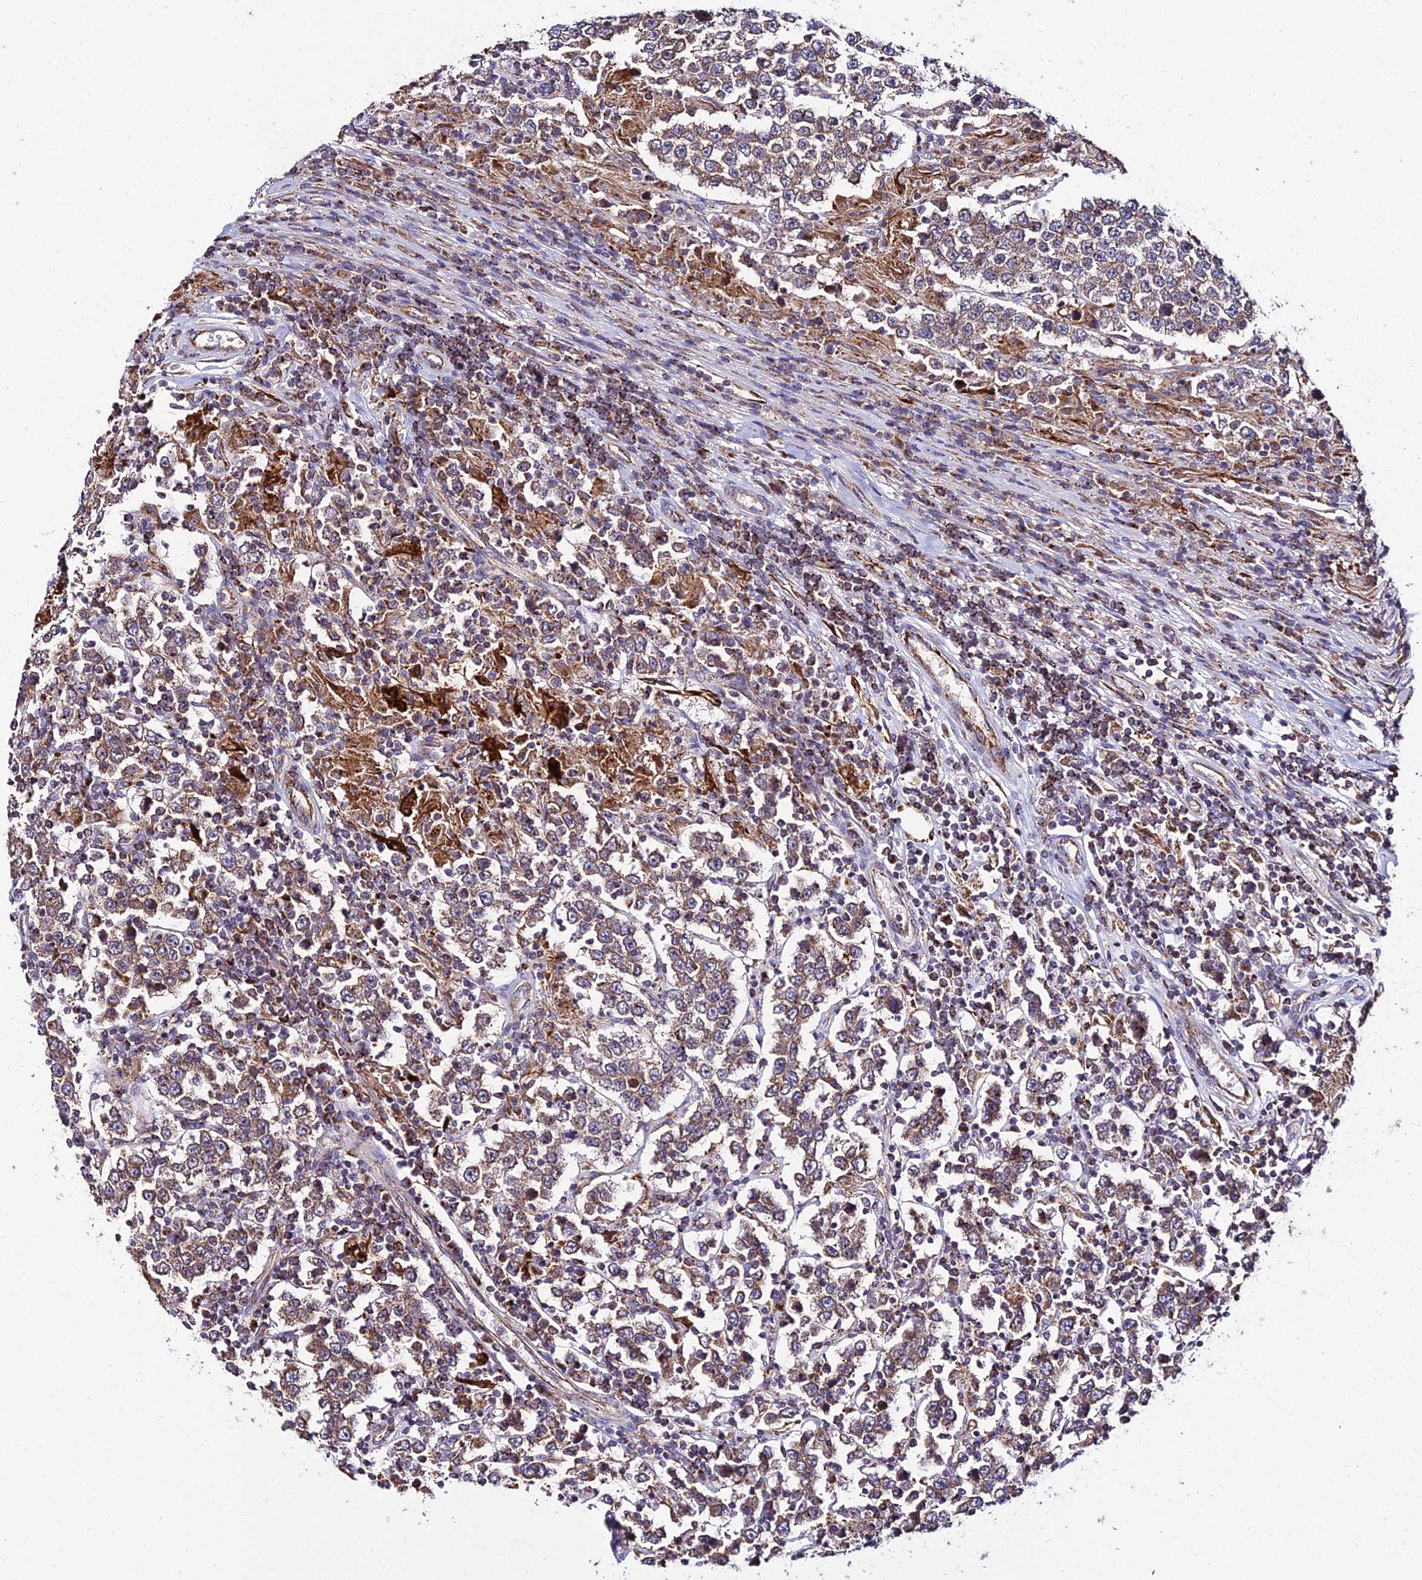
{"staining": {"intensity": "moderate", "quantity": "<25%", "location": "cytoplasmic/membranous"}, "tissue": "testis cancer", "cell_type": "Tumor cells", "image_type": "cancer", "snomed": [{"axis": "morphology", "description": "Normal tissue, NOS"}, {"axis": "morphology", "description": "Urothelial carcinoma, High grade"}, {"axis": "morphology", "description": "Seminoma, NOS"}, {"axis": "morphology", "description": "Carcinoma, Embryonal, NOS"}, {"axis": "topography", "description": "Urinary bladder"}, {"axis": "topography", "description": "Testis"}], "caption": "Testis cancer (embryonal carcinoma) stained with a protein marker reveals moderate staining in tumor cells.", "gene": "PEX19", "patient": {"sex": "male", "age": 41}}